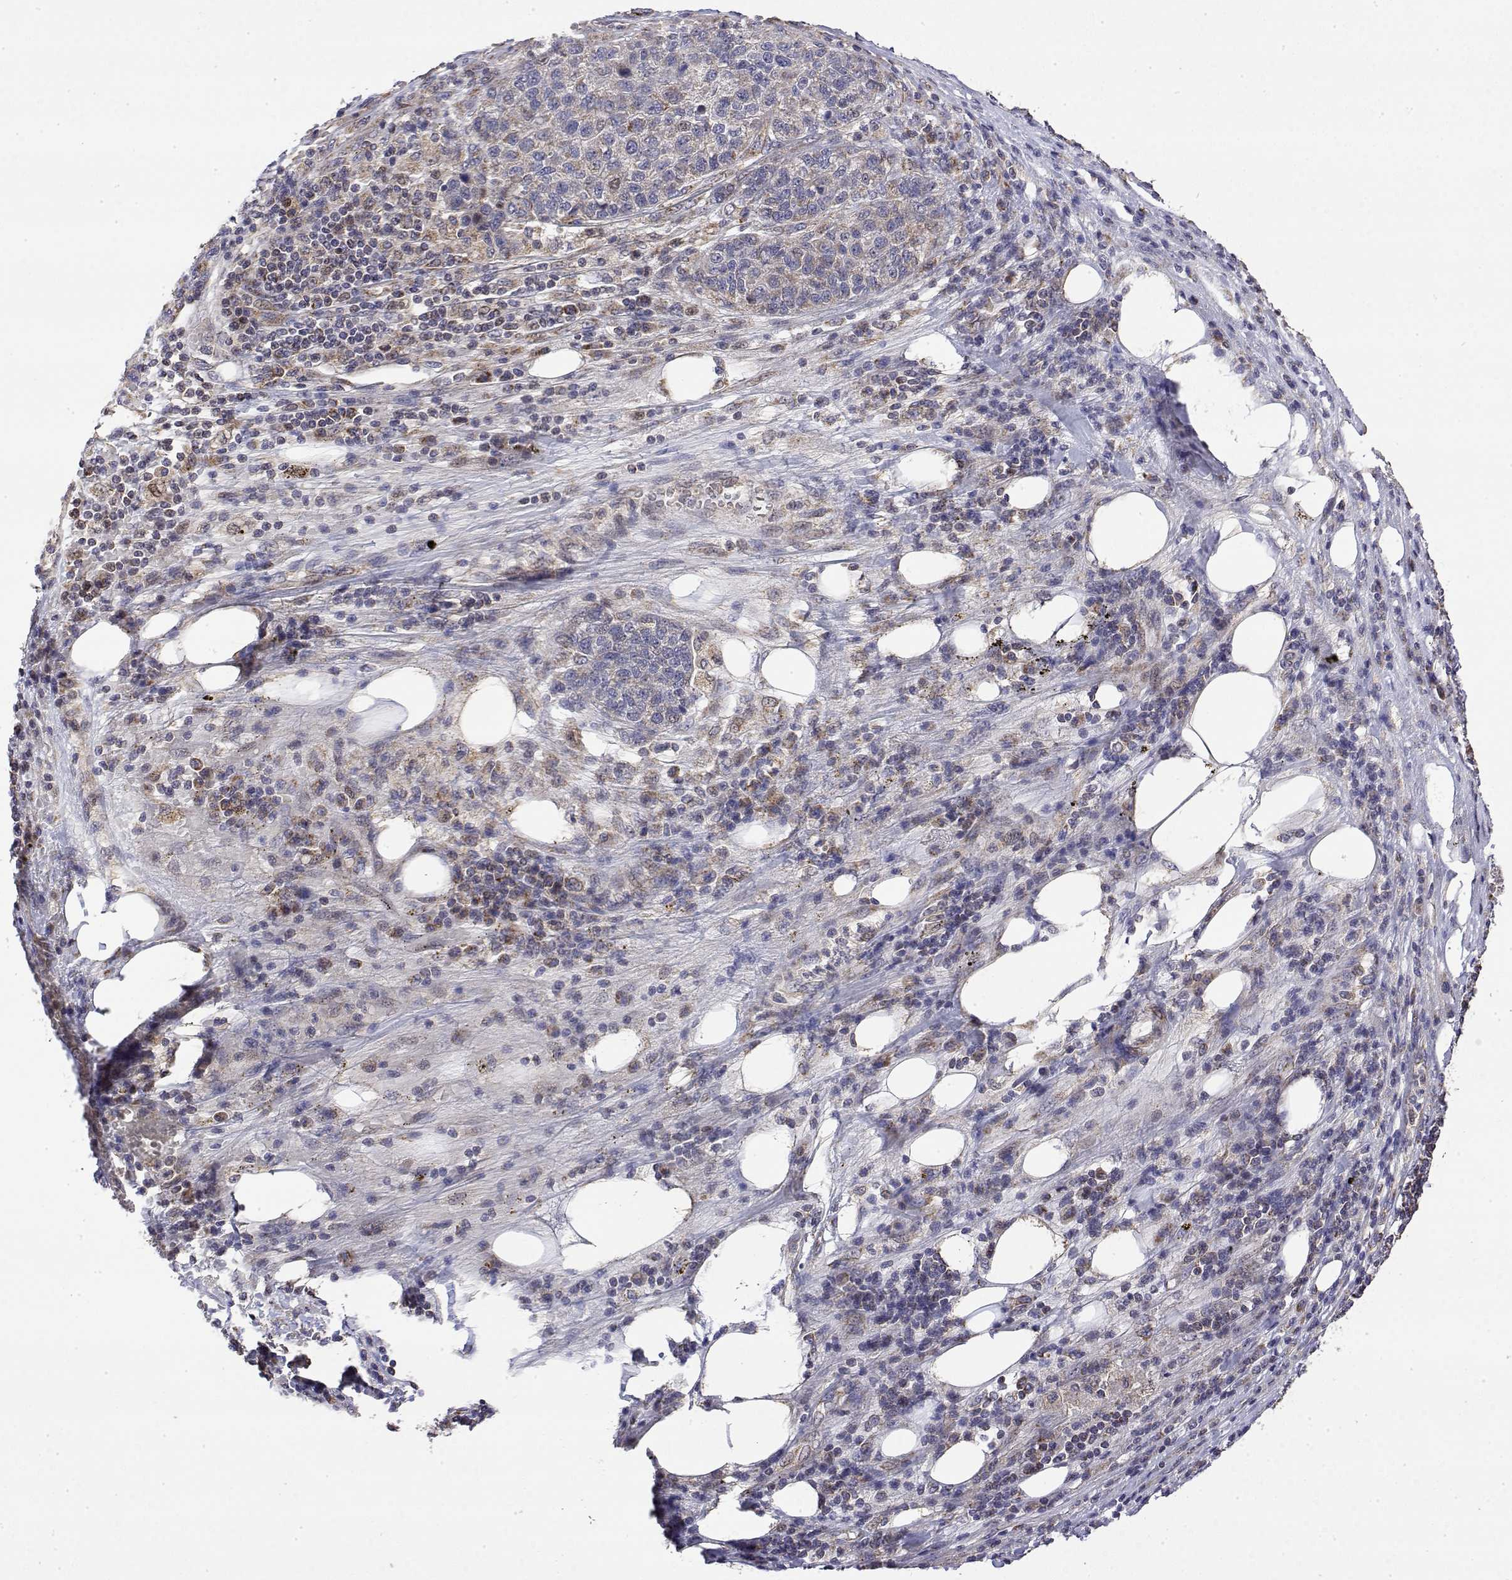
{"staining": {"intensity": "moderate", "quantity": "25%-75%", "location": "cytoplasmic/membranous"}, "tissue": "pancreatic cancer", "cell_type": "Tumor cells", "image_type": "cancer", "snomed": [{"axis": "morphology", "description": "Adenocarcinoma, NOS"}, {"axis": "topography", "description": "Pancreas"}], "caption": "A brown stain highlights moderate cytoplasmic/membranous expression of a protein in pancreatic cancer tumor cells. The staining was performed using DAB to visualize the protein expression in brown, while the nuclei were stained in blue with hematoxylin (Magnification: 20x).", "gene": "GADD45GIP1", "patient": {"sex": "female", "age": 61}}